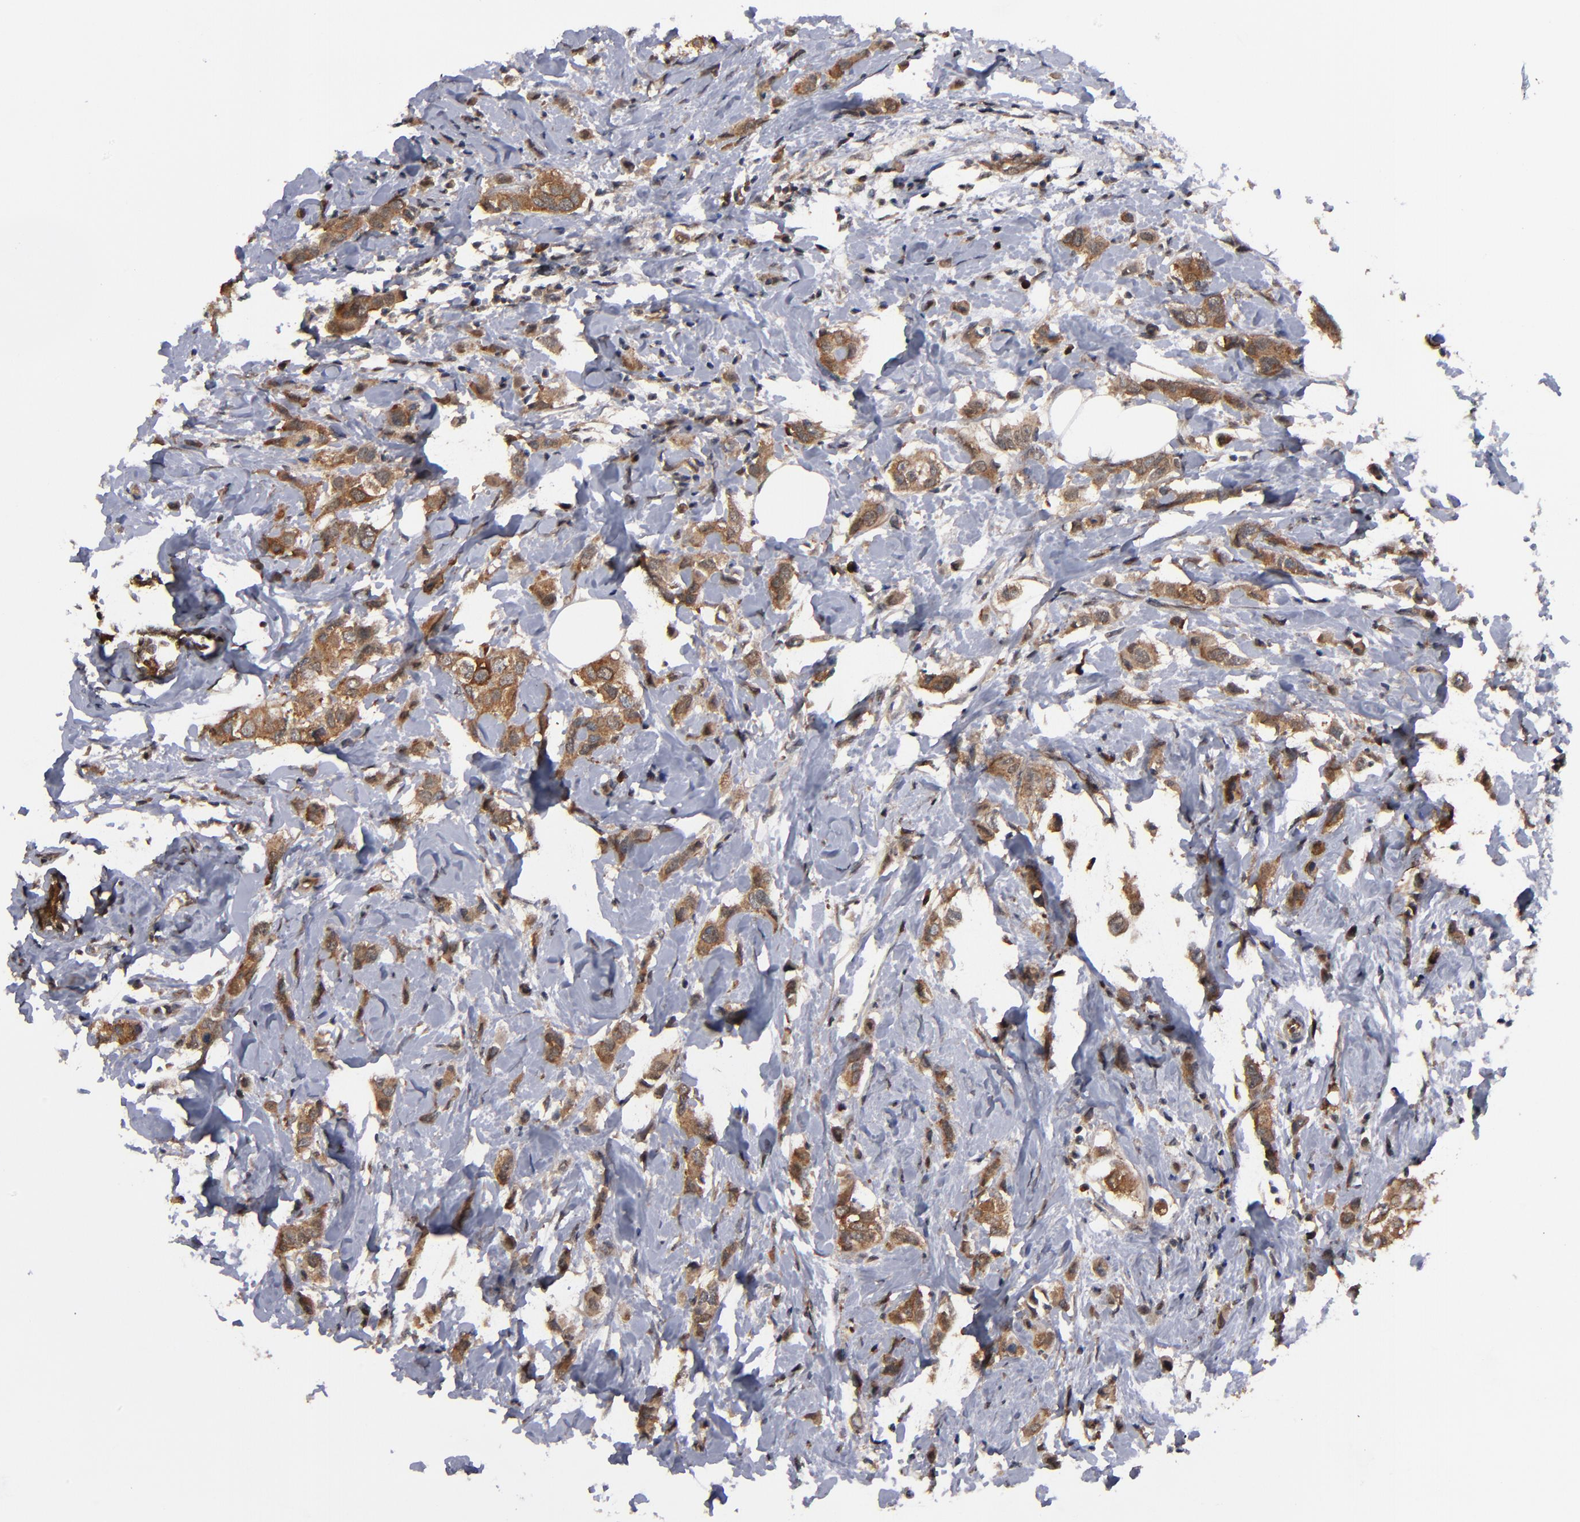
{"staining": {"intensity": "moderate", "quantity": ">75%", "location": "cytoplasmic/membranous"}, "tissue": "breast cancer", "cell_type": "Tumor cells", "image_type": "cancer", "snomed": [{"axis": "morphology", "description": "Normal tissue, NOS"}, {"axis": "morphology", "description": "Duct carcinoma"}, {"axis": "topography", "description": "Breast"}], "caption": "Tumor cells show moderate cytoplasmic/membranous staining in about >75% of cells in breast cancer (intraductal carcinoma). (Brightfield microscopy of DAB IHC at high magnification).", "gene": "ALG13", "patient": {"sex": "female", "age": 50}}